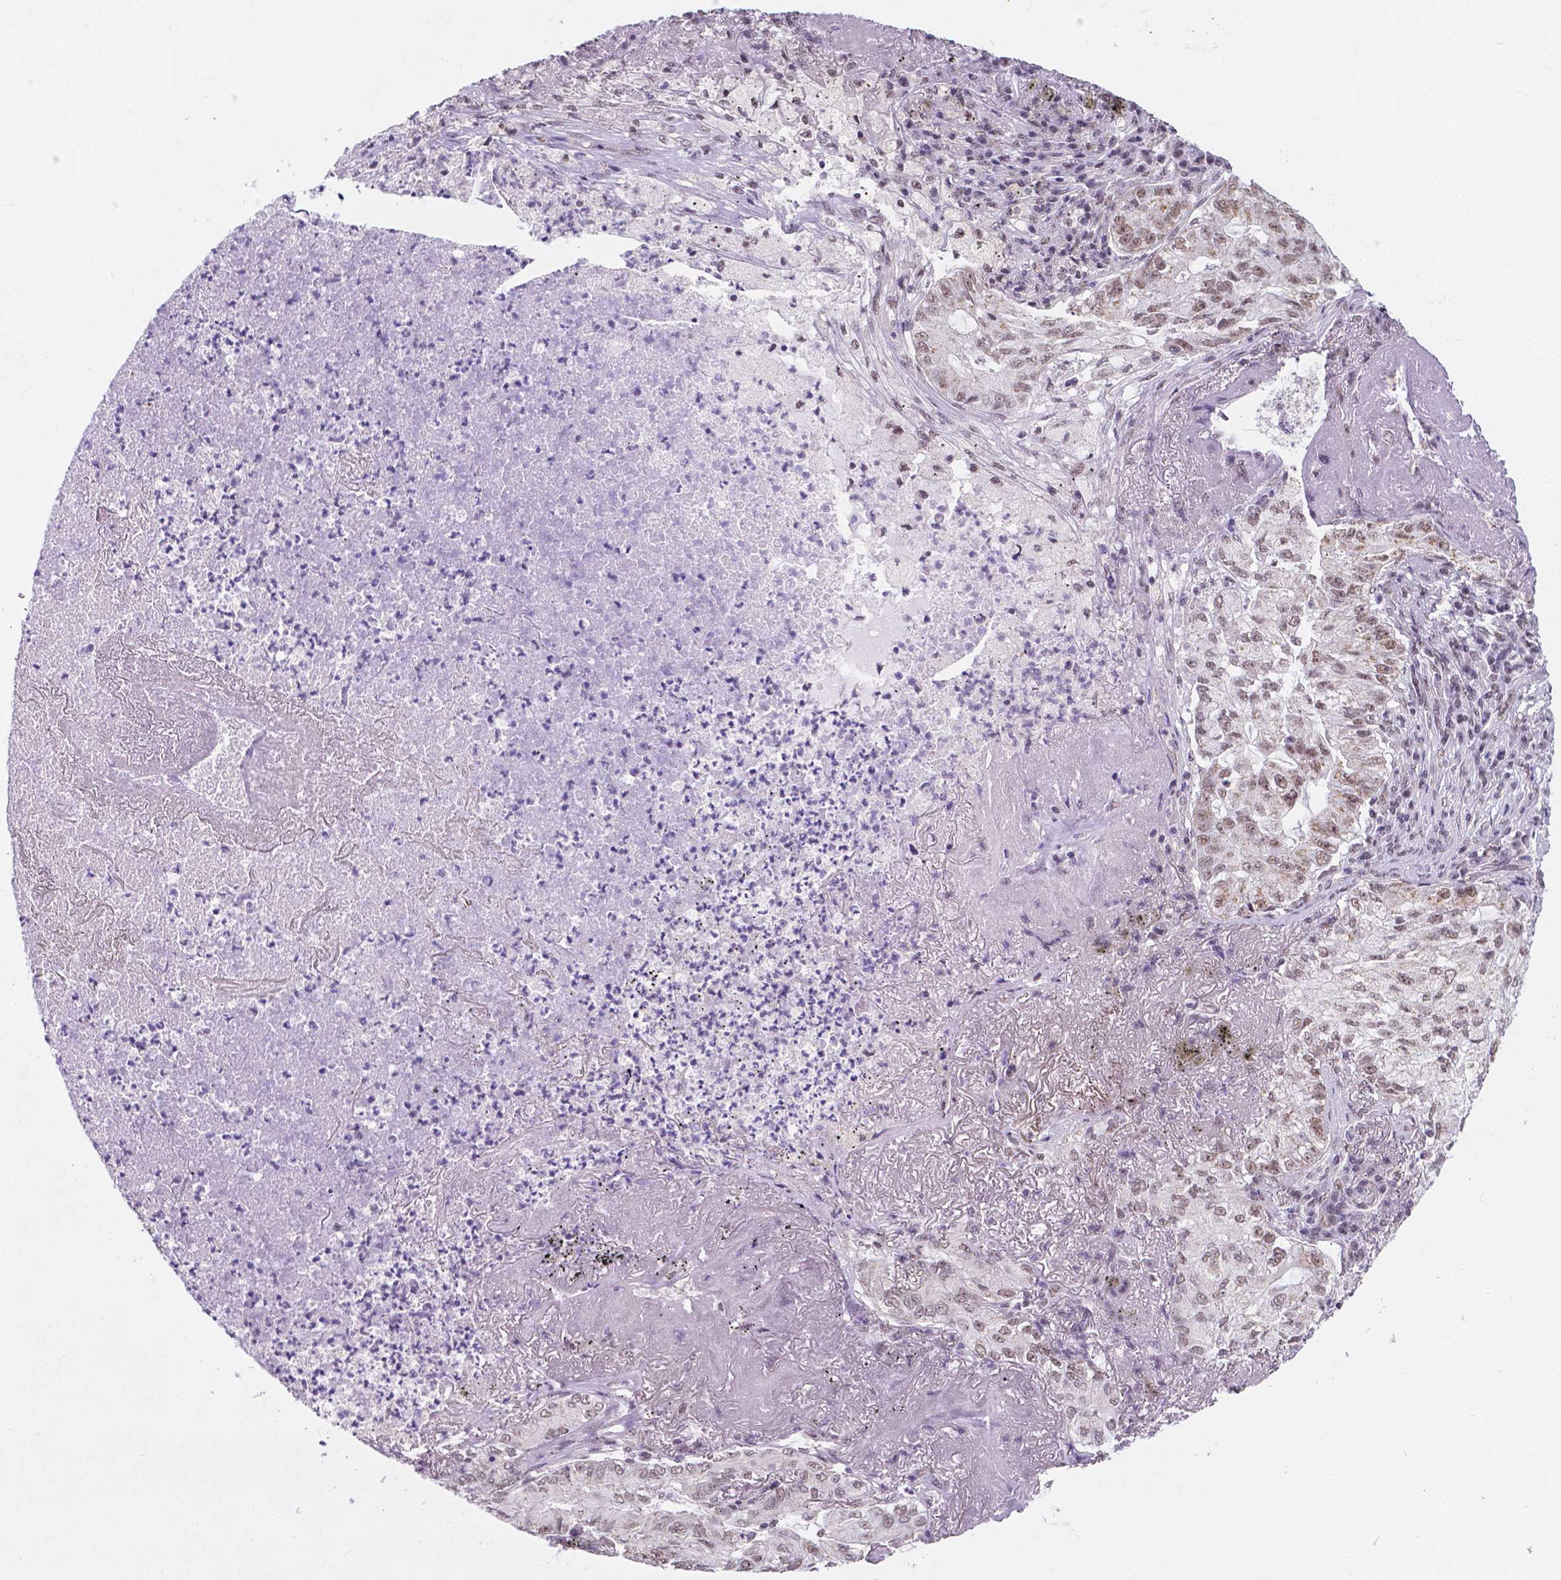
{"staining": {"intensity": "weak", "quantity": ">75%", "location": "nuclear"}, "tissue": "lung cancer", "cell_type": "Tumor cells", "image_type": "cancer", "snomed": [{"axis": "morphology", "description": "Adenocarcinoma, NOS"}, {"axis": "topography", "description": "Lung"}], "caption": "Immunohistochemistry of human adenocarcinoma (lung) demonstrates low levels of weak nuclear staining in about >75% of tumor cells.", "gene": "BCAS2", "patient": {"sex": "female", "age": 73}}